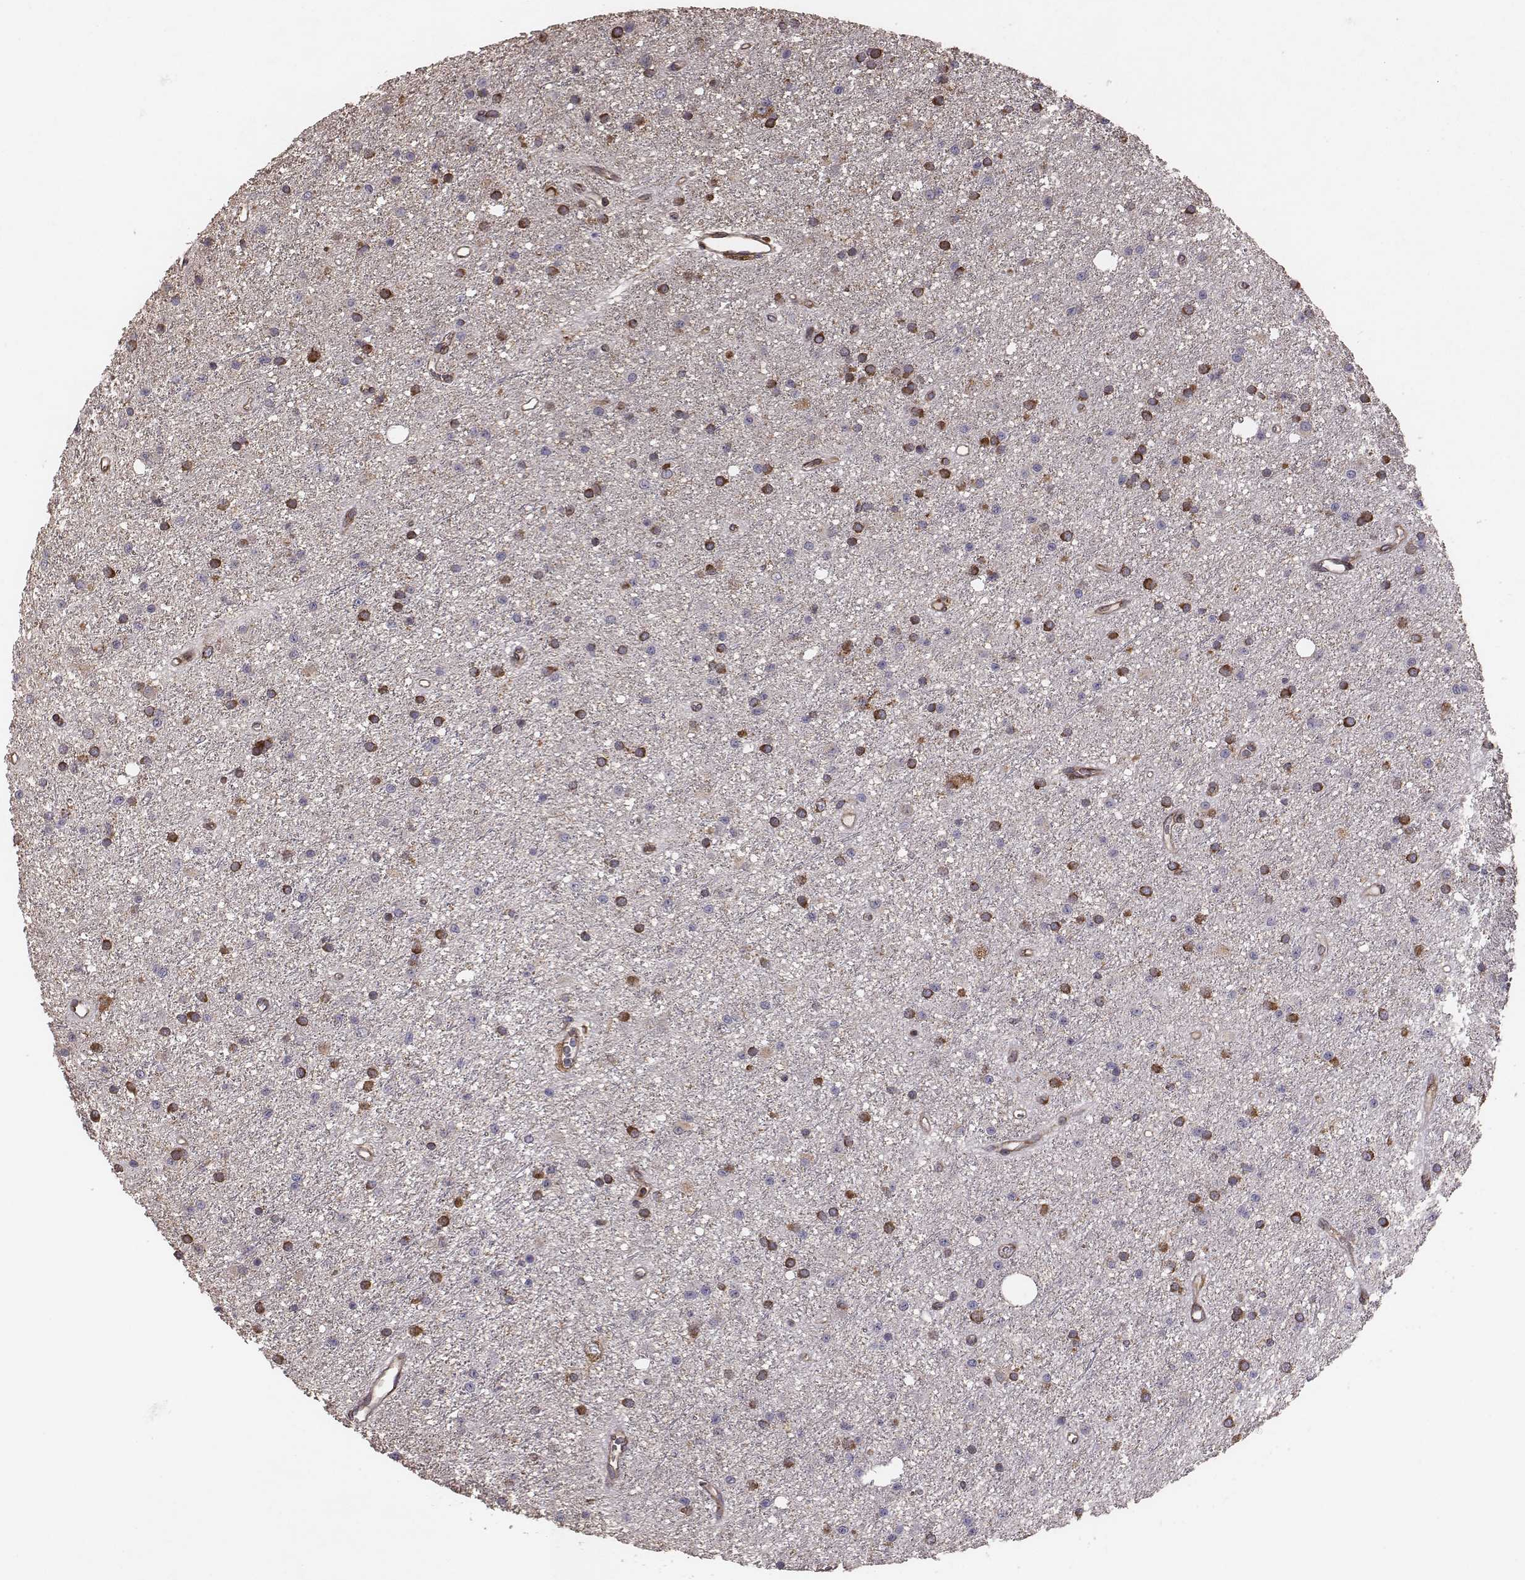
{"staining": {"intensity": "moderate", "quantity": "25%-75%", "location": "cytoplasmic/membranous"}, "tissue": "glioma", "cell_type": "Tumor cells", "image_type": "cancer", "snomed": [{"axis": "morphology", "description": "Glioma, malignant, Low grade"}, {"axis": "topography", "description": "Brain"}], "caption": "Brown immunohistochemical staining in malignant glioma (low-grade) shows moderate cytoplasmic/membranous staining in about 25%-75% of tumor cells.", "gene": "TXLNA", "patient": {"sex": "male", "age": 27}}